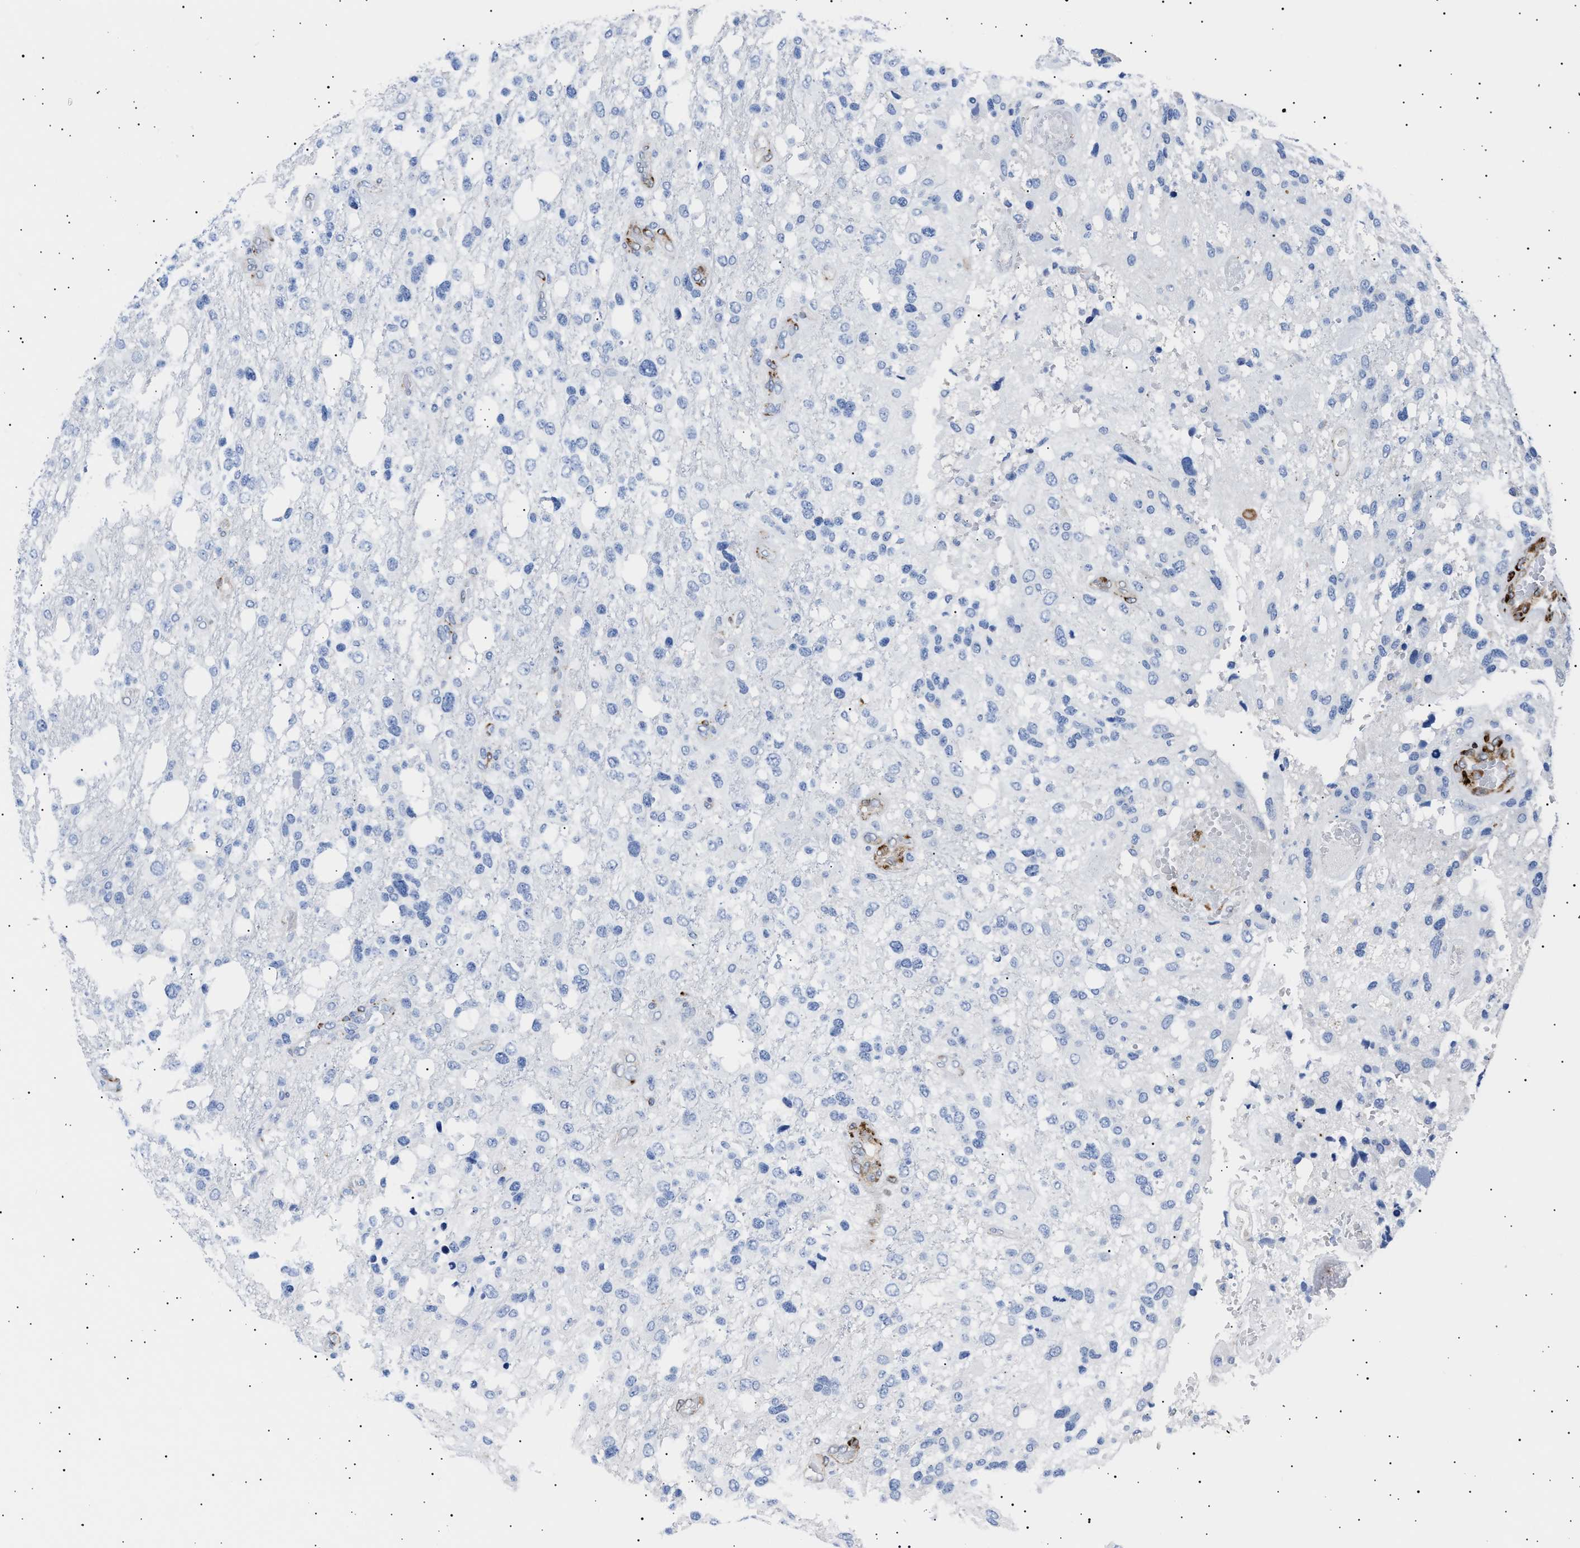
{"staining": {"intensity": "negative", "quantity": "none", "location": "none"}, "tissue": "glioma", "cell_type": "Tumor cells", "image_type": "cancer", "snomed": [{"axis": "morphology", "description": "Glioma, malignant, High grade"}, {"axis": "topography", "description": "Brain"}], "caption": "Immunohistochemistry image of malignant glioma (high-grade) stained for a protein (brown), which displays no positivity in tumor cells.", "gene": "HEMGN", "patient": {"sex": "female", "age": 58}}